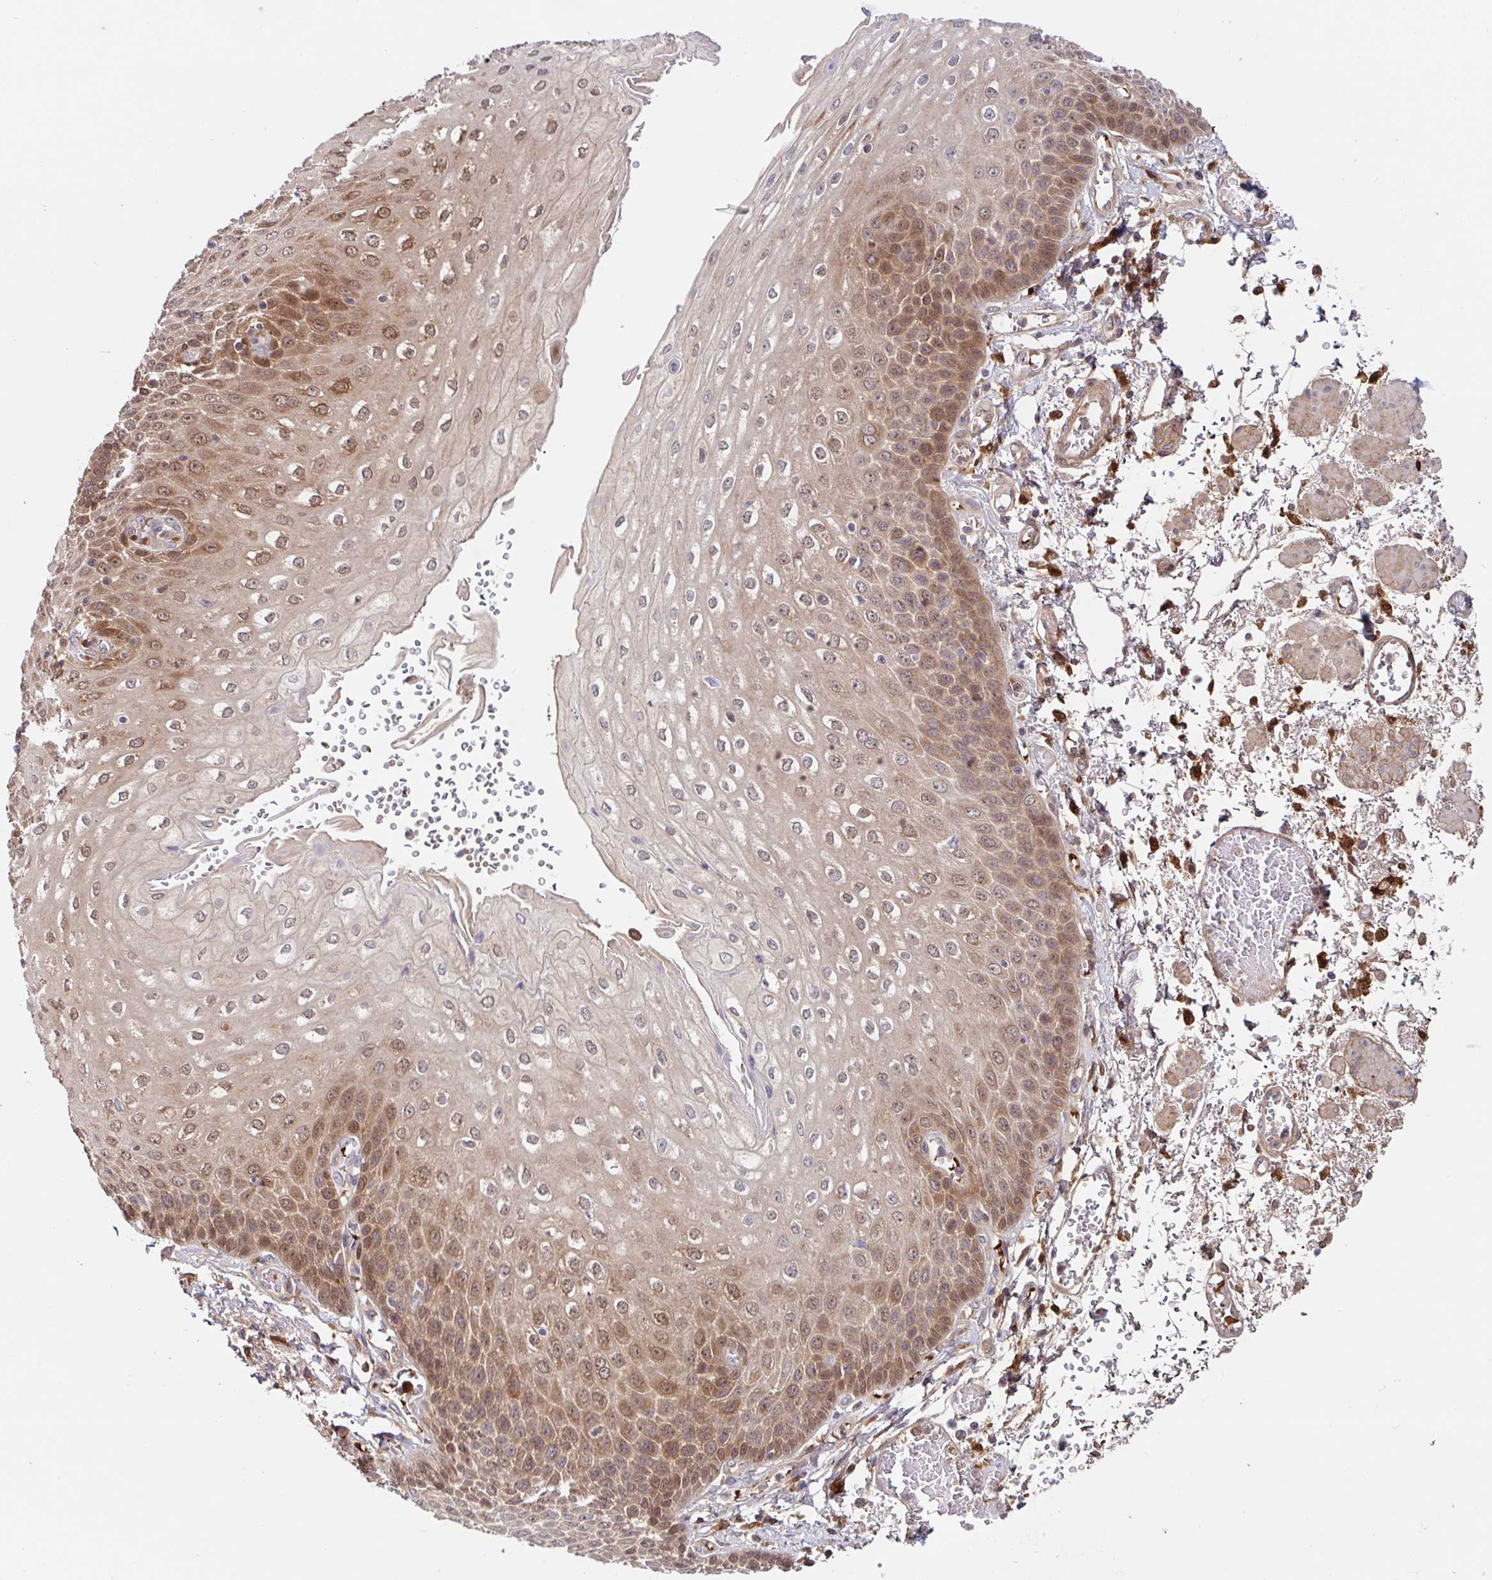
{"staining": {"intensity": "moderate", "quantity": ">75%", "location": "cytoplasmic/membranous,nuclear"}, "tissue": "esophagus", "cell_type": "Squamous epithelial cells", "image_type": "normal", "snomed": [{"axis": "morphology", "description": "Normal tissue, NOS"}, {"axis": "morphology", "description": "Adenocarcinoma, NOS"}, {"axis": "topography", "description": "Esophagus"}], "caption": "Immunohistochemical staining of benign esophagus reveals >75% levels of moderate cytoplasmic/membranous,nuclear protein staining in approximately >75% of squamous epithelial cells.", "gene": "BLVRA", "patient": {"sex": "male", "age": 81}}